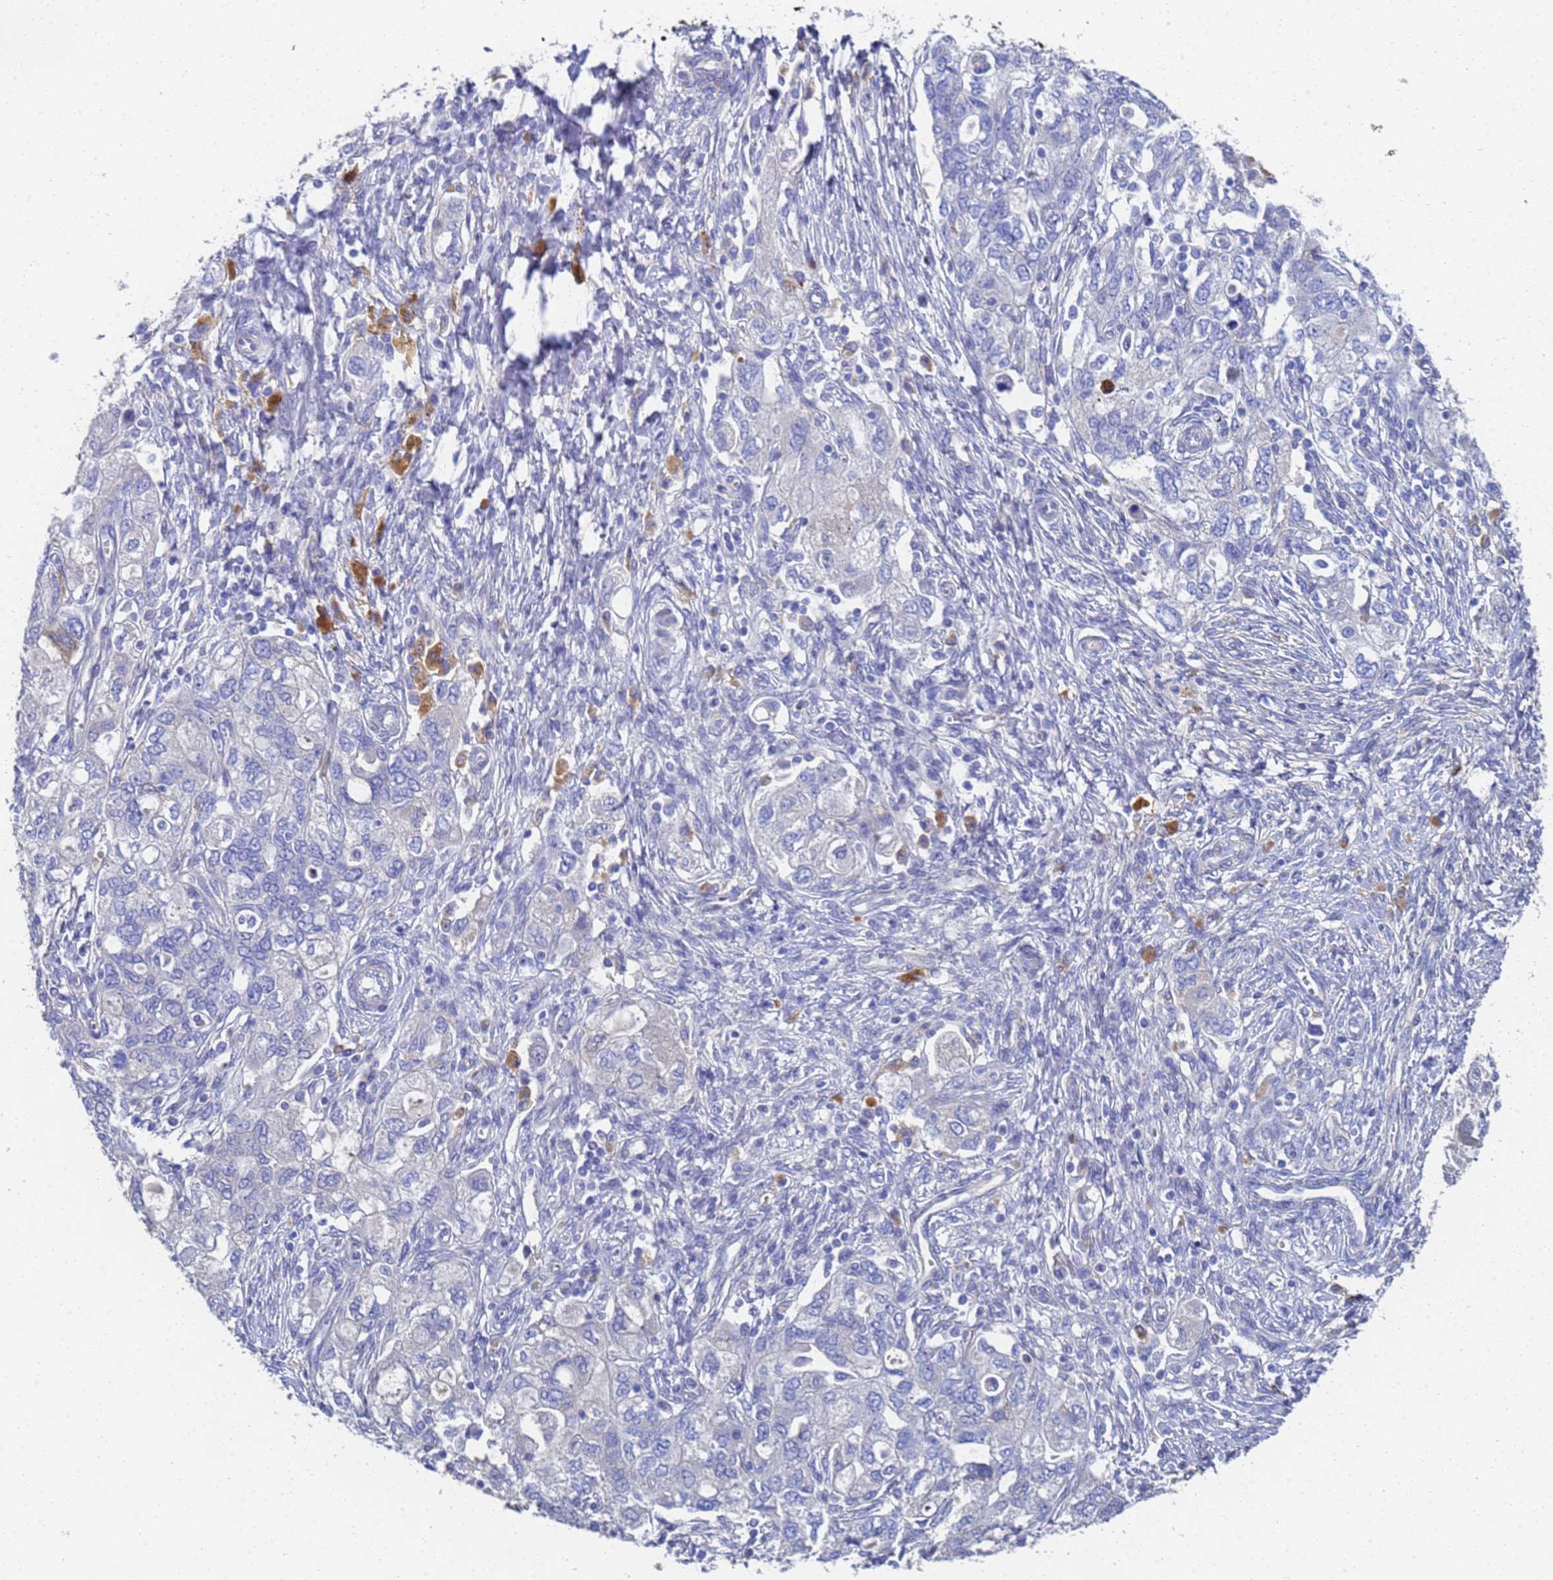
{"staining": {"intensity": "negative", "quantity": "none", "location": "none"}, "tissue": "ovarian cancer", "cell_type": "Tumor cells", "image_type": "cancer", "snomed": [{"axis": "morphology", "description": "Carcinoma, NOS"}, {"axis": "morphology", "description": "Cystadenocarcinoma, serous, NOS"}, {"axis": "topography", "description": "Ovary"}], "caption": "Photomicrograph shows no protein staining in tumor cells of ovarian cancer (serous cystadenocarcinoma) tissue.", "gene": "LBX2", "patient": {"sex": "female", "age": 69}}